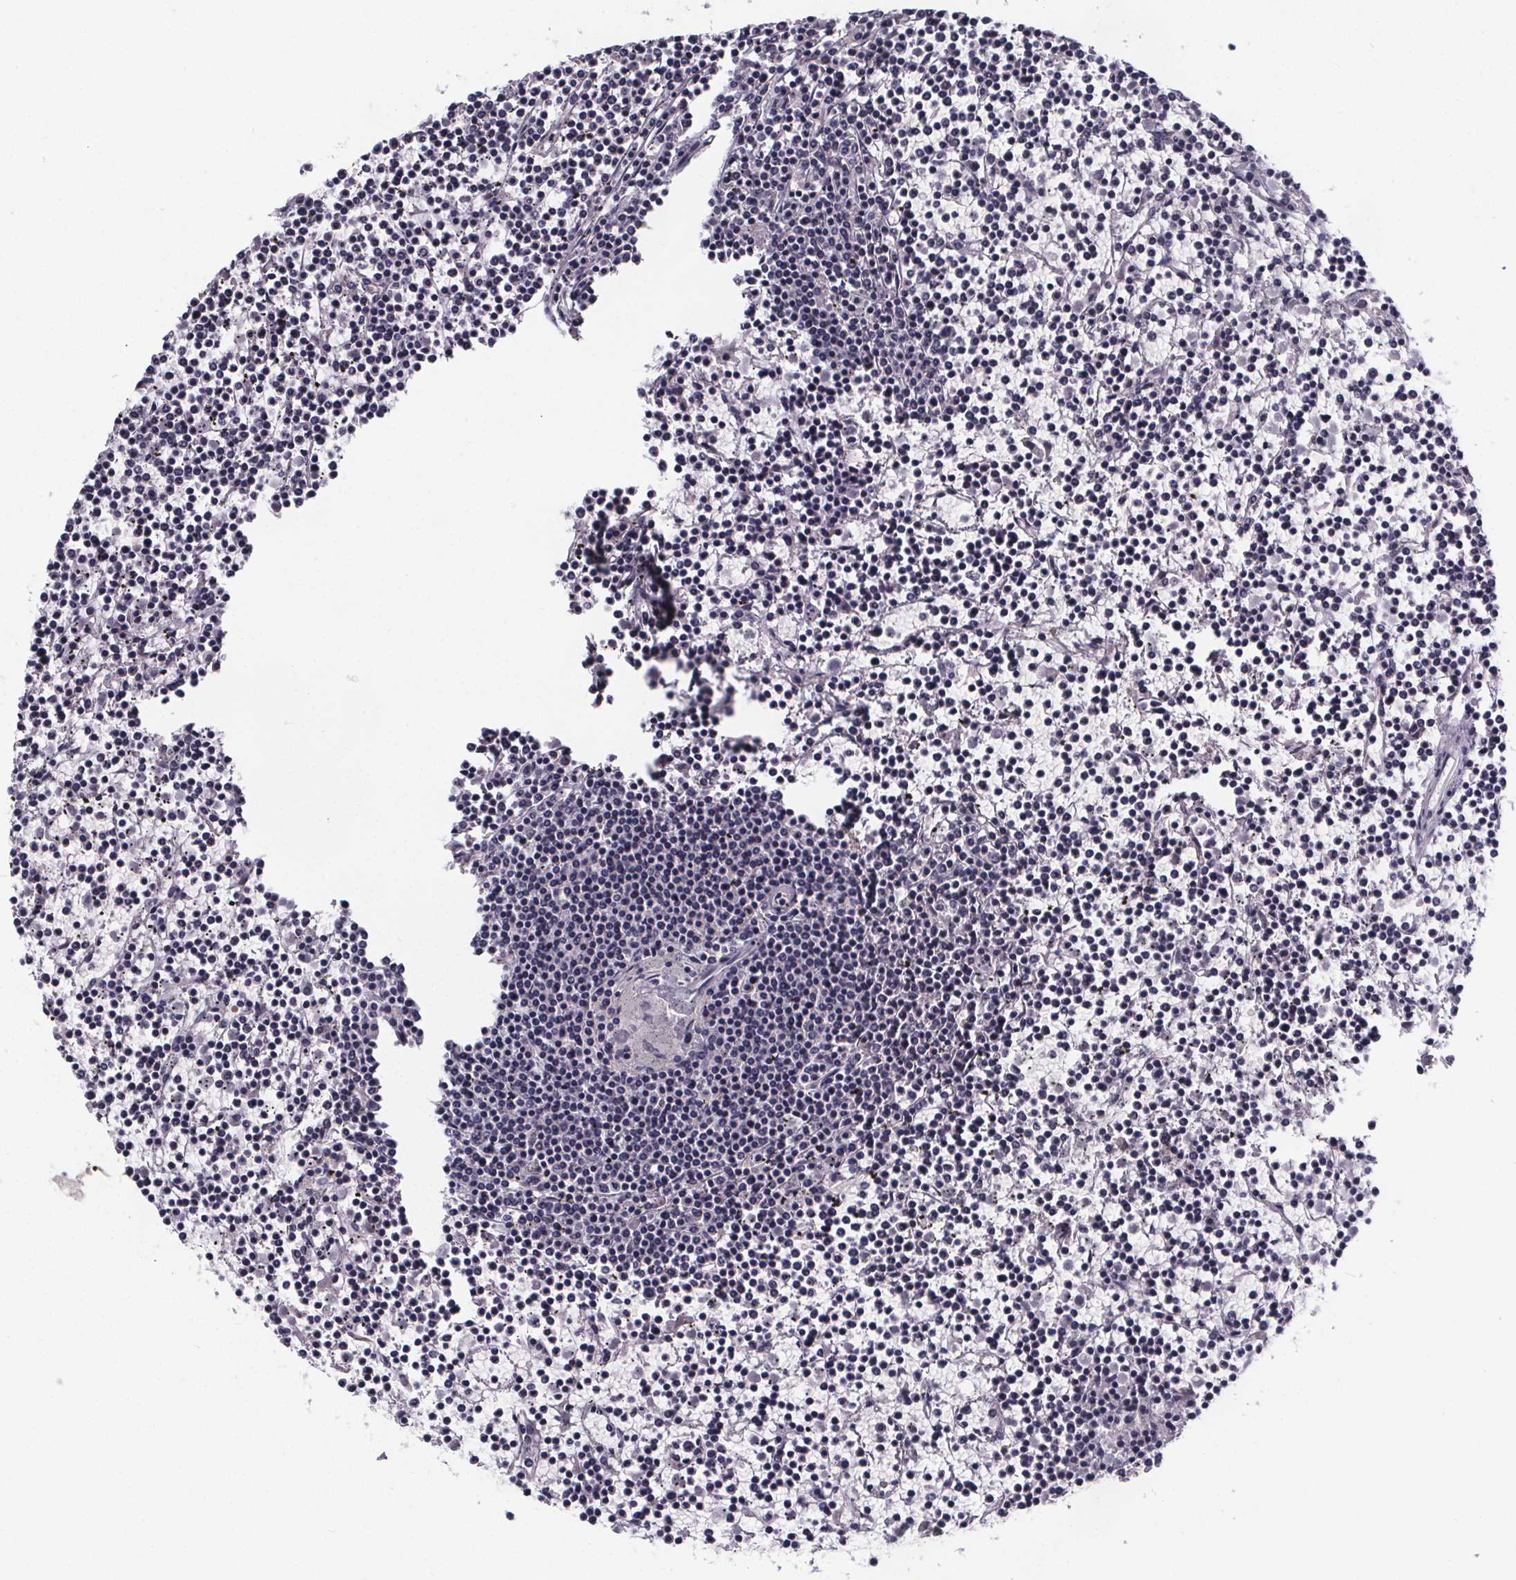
{"staining": {"intensity": "negative", "quantity": "none", "location": "none"}, "tissue": "lymphoma", "cell_type": "Tumor cells", "image_type": "cancer", "snomed": [{"axis": "morphology", "description": "Malignant lymphoma, non-Hodgkin's type, Low grade"}, {"axis": "topography", "description": "Spleen"}], "caption": "High magnification brightfield microscopy of lymphoma stained with DAB (brown) and counterstained with hematoxylin (blue): tumor cells show no significant staining.", "gene": "FAM181B", "patient": {"sex": "female", "age": 19}}